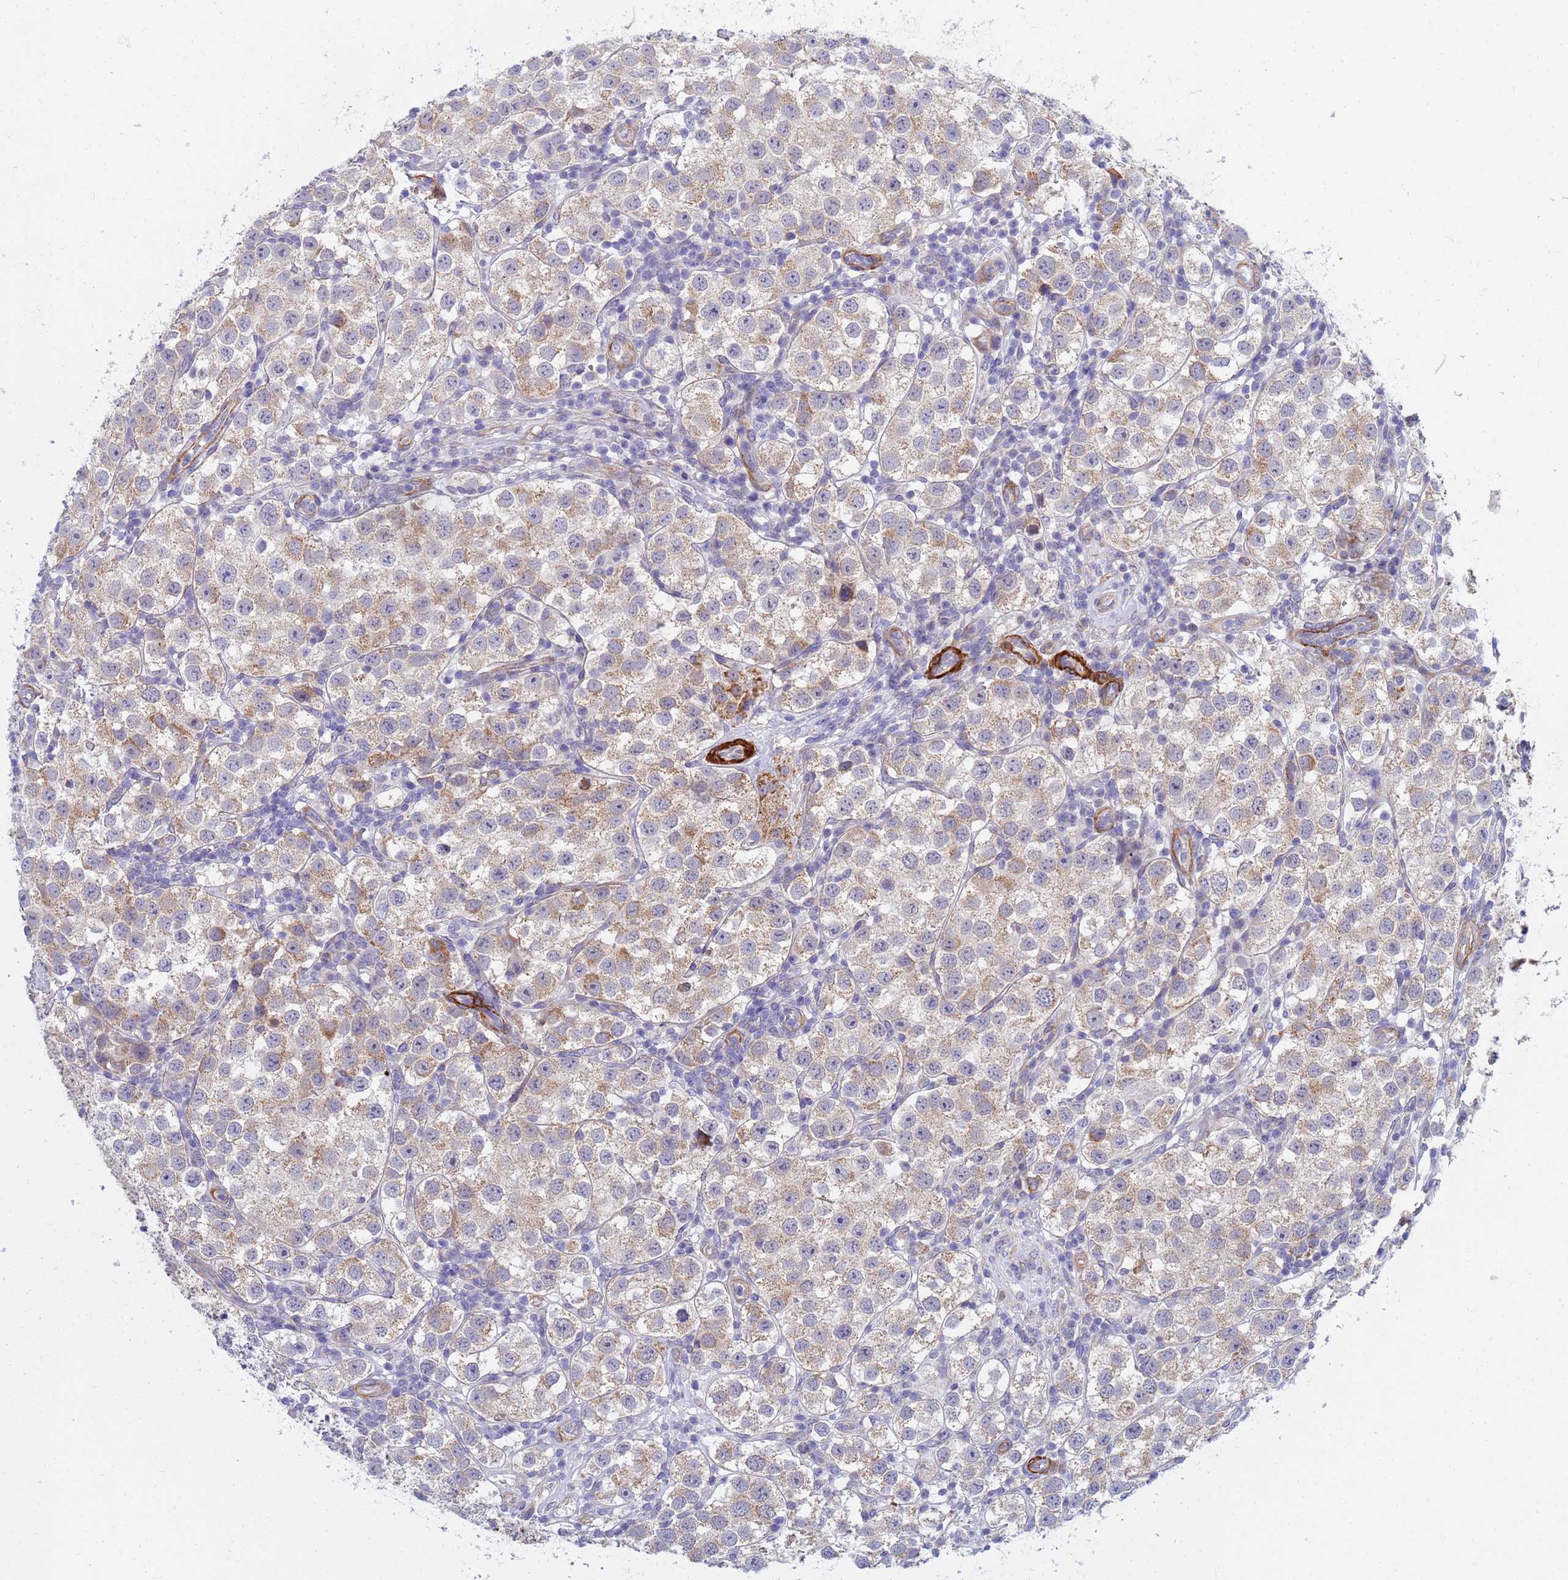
{"staining": {"intensity": "moderate", "quantity": "25%-75%", "location": "cytoplasmic/membranous"}, "tissue": "testis cancer", "cell_type": "Tumor cells", "image_type": "cancer", "snomed": [{"axis": "morphology", "description": "Seminoma, NOS"}, {"axis": "topography", "description": "Testis"}], "caption": "This is an image of immunohistochemistry (IHC) staining of testis seminoma, which shows moderate positivity in the cytoplasmic/membranous of tumor cells.", "gene": "SDR39U1", "patient": {"sex": "male", "age": 37}}